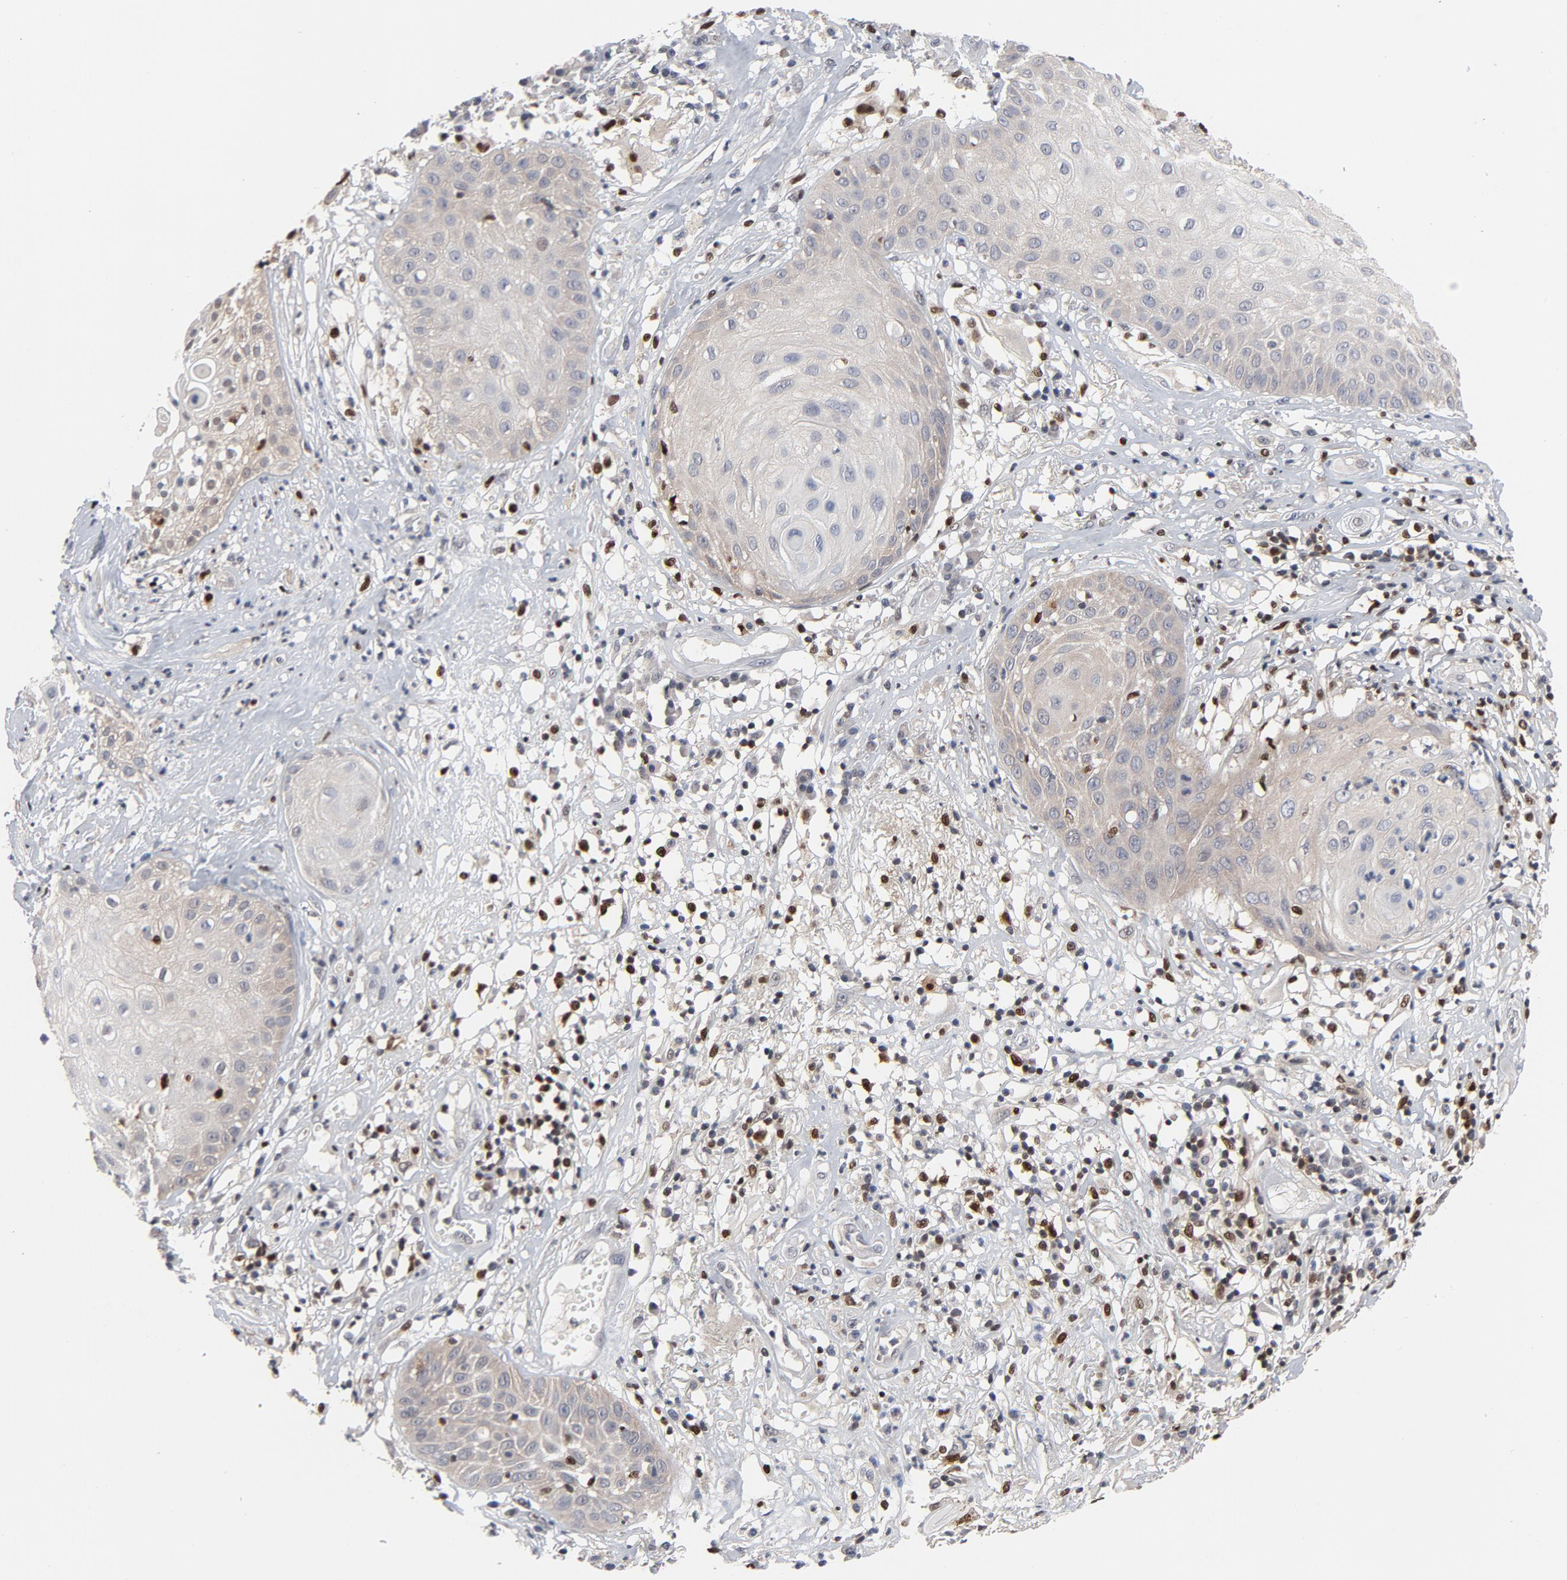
{"staining": {"intensity": "weak", "quantity": "<25%", "location": "cytoplasmic/membranous"}, "tissue": "skin cancer", "cell_type": "Tumor cells", "image_type": "cancer", "snomed": [{"axis": "morphology", "description": "Squamous cell carcinoma, NOS"}, {"axis": "topography", "description": "Skin"}], "caption": "High magnification brightfield microscopy of skin cancer (squamous cell carcinoma) stained with DAB (brown) and counterstained with hematoxylin (blue): tumor cells show no significant positivity. (Brightfield microscopy of DAB immunohistochemistry at high magnification).", "gene": "NFKB1", "patient": {"sex": "male", "age": 65}}